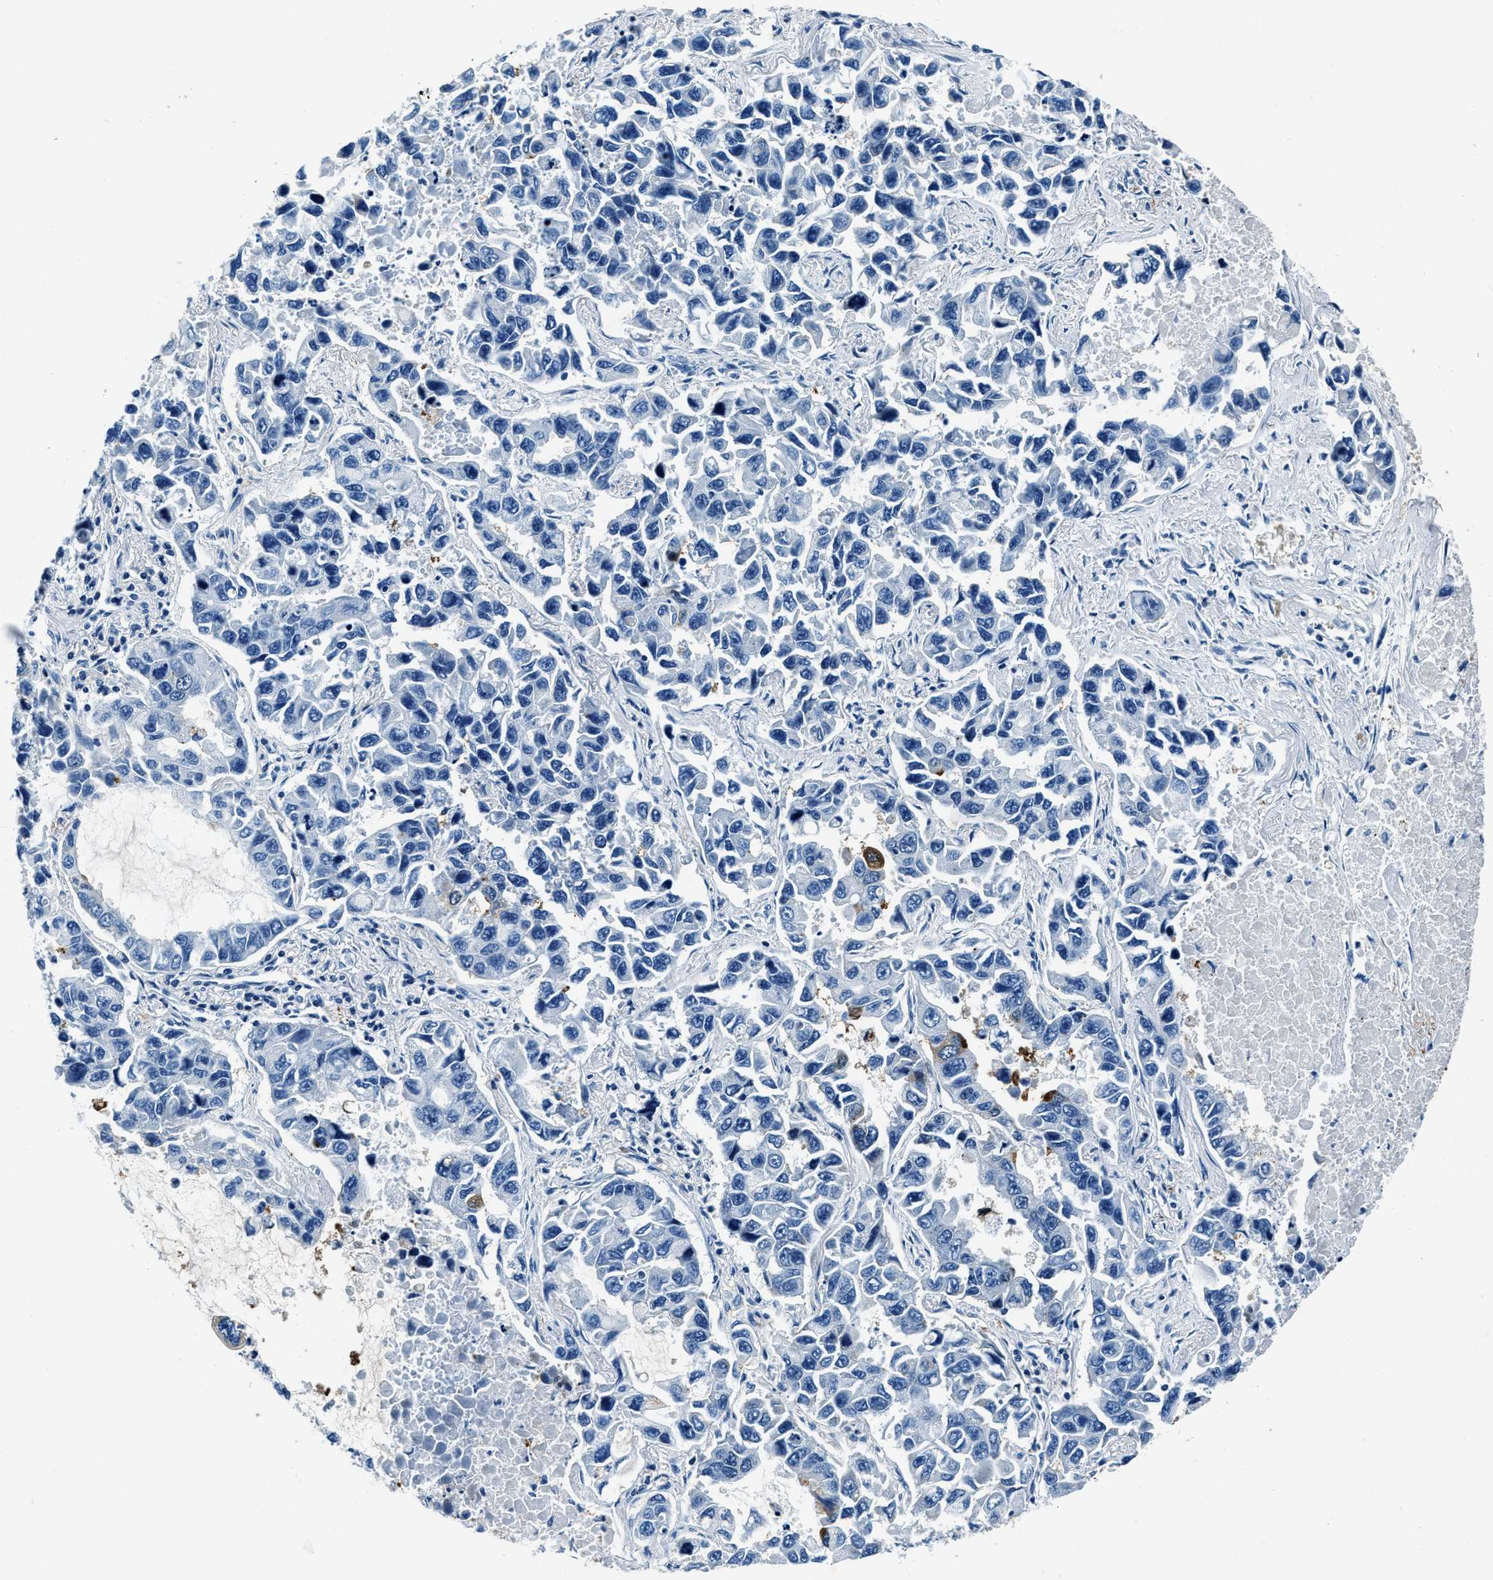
{"staining": {"intensity": "negative", "quantity": "none", "location": "none"}, "tissue": "lung cancer", "cell_type": "Tumor cells", "image_type": "cancer", "snomed": [{"axis": "morphology", "description": "Adenocarcinoma, NOS"}, {"axis": "topography", "description": "Lung"}], "caption": "Protein analysis of adenocarcinoma (lung) shows no significant expression in tumor cells. The staining was performed using DAB (3,3'-diaminobenzidine) to visualize the protein expression in brown, while the nuclei were stained in blue with hematoxylin (Magnification: 20x).", "gene": "PTPDC1", "patient": {"sex": "male", "age": 64}}